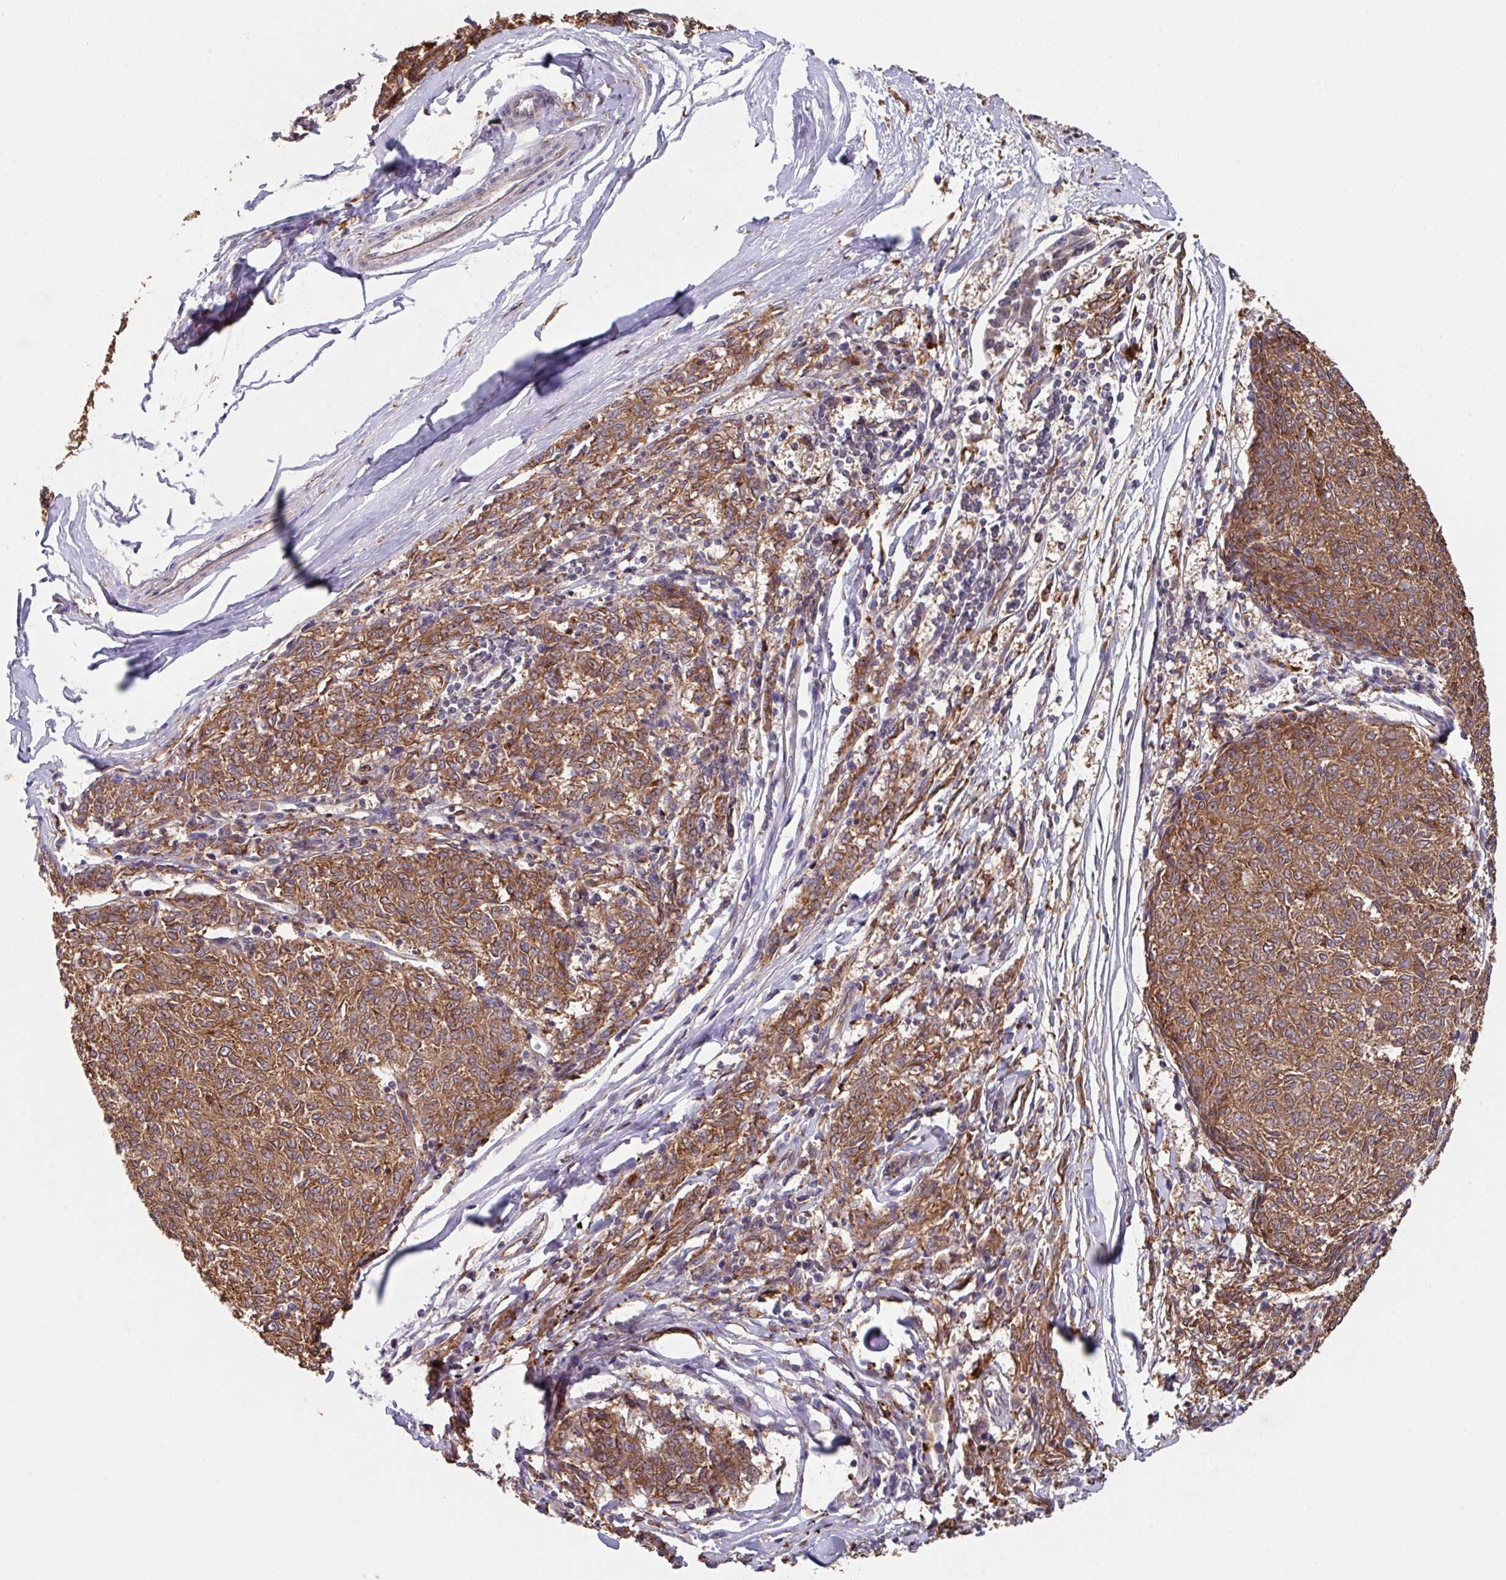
{"staining": {"intensity": "strong", "quantity": ">75%", "location": "cytoplasmic/membranous"}, "tissue": "melanoma", "cell_type": "Tumor cells", "image_type": "cancer", "snomed": [{"axis": "morphology", "description": "Malignant melanoma, NOS"}, {"axis": "topography", "description": "Skin"}], "caption": "Strong cytoplasmic/membranous protein expression is seen in about >75% of tumor cells in malignant melanoma.", "gene": "TRIM14", "patient": {"sex": "female", "age": 72}}